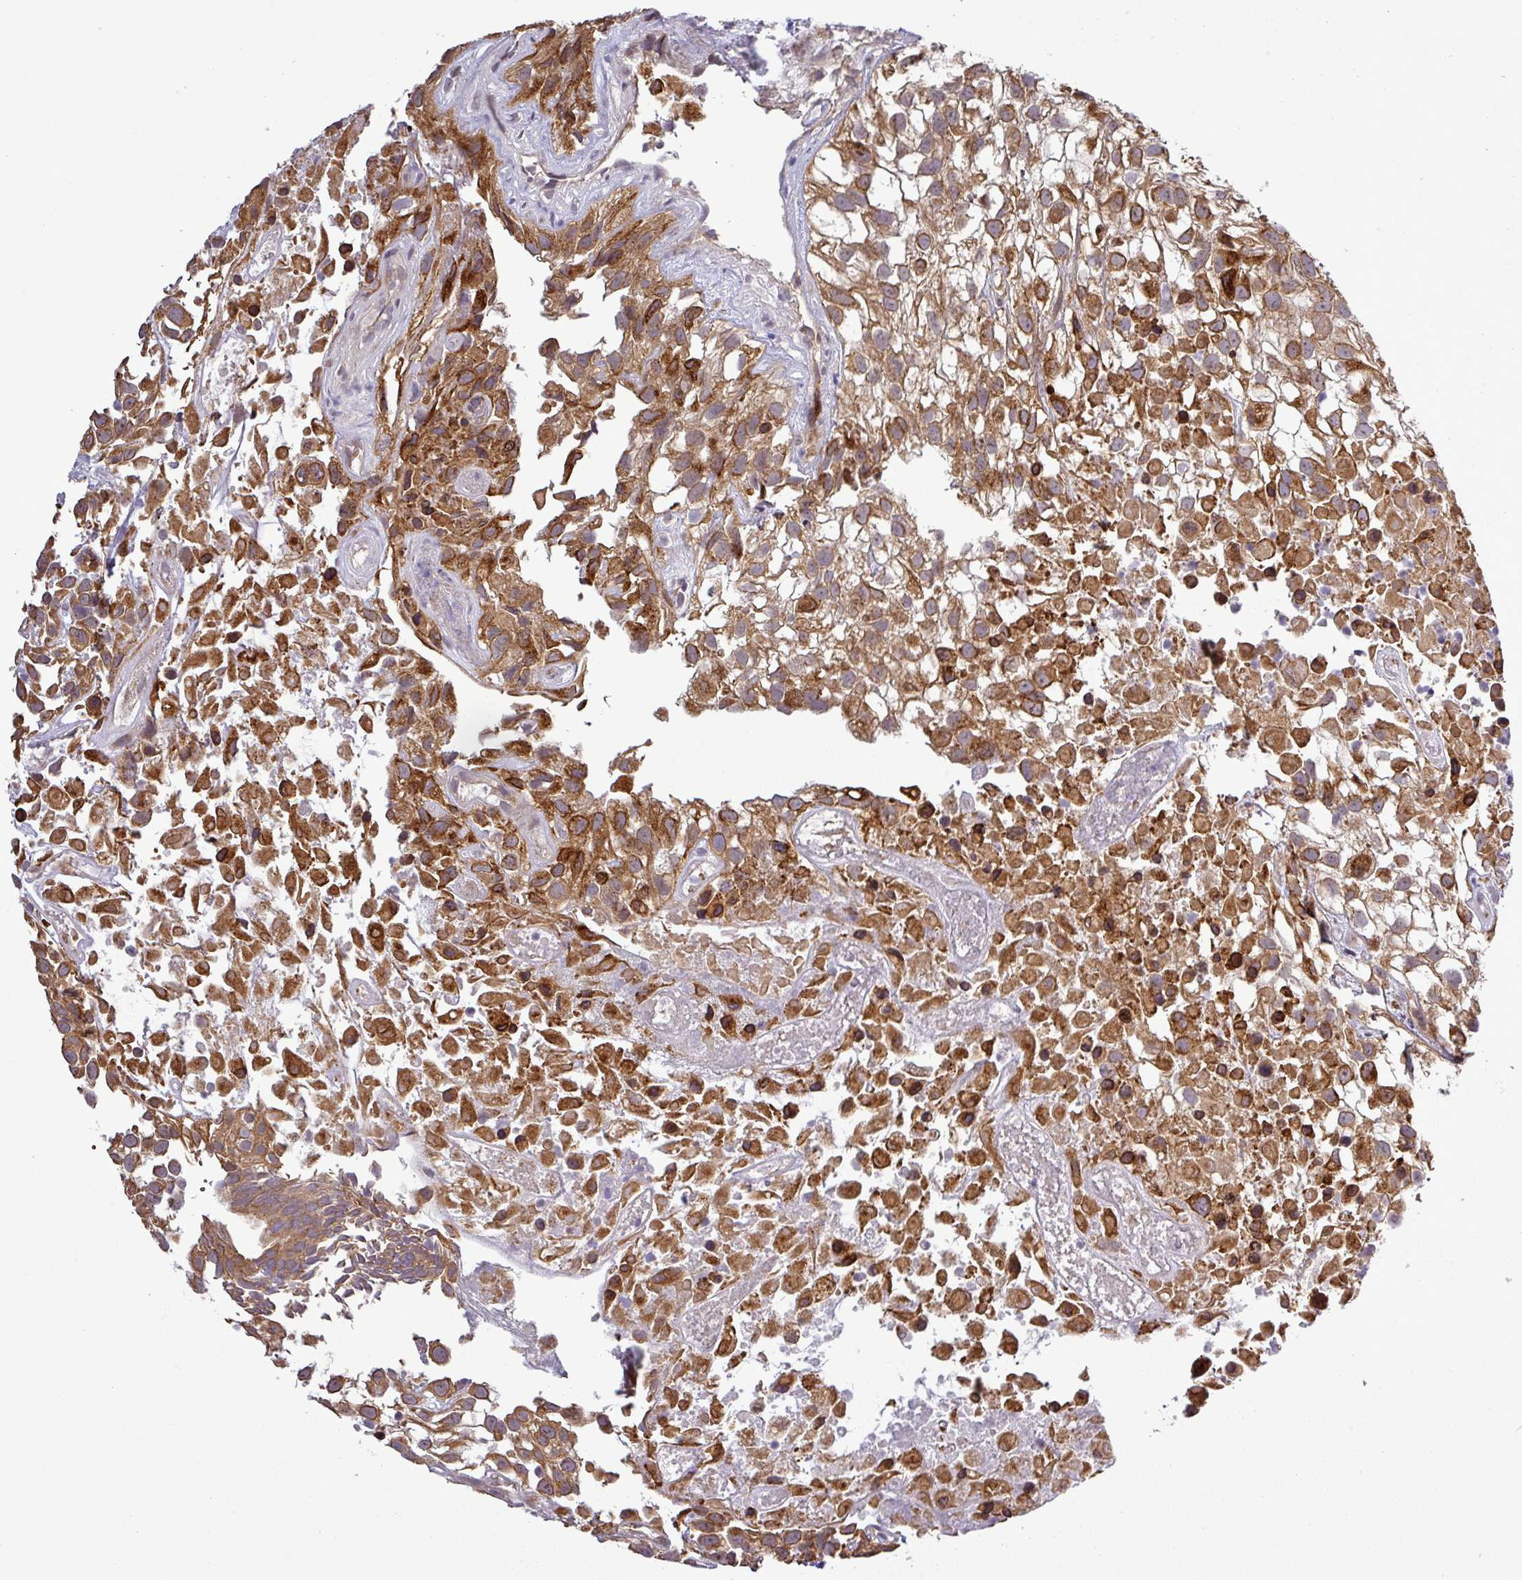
{"staining": {"intensity": "strong", "quantity": ">75%", "location": "cytoplasmic/membranous"}, "tissue": "urothelial cancer", "cell_type": "Tumor cells", "image_type": "cancer", "snomed": [{"axis": "morphology", "description": "Urothelial carcinoma, High grade"}, {"axis": "topography", "description": "Urinary bladder"}], "caption": "Urothelial carcinoma (high-grade) stained for a protein shows strong cytoplasmic/membranous positivity in tumor cells.", "gene": "PCDH1", "patient": {"sex": "male", "age": 56}}